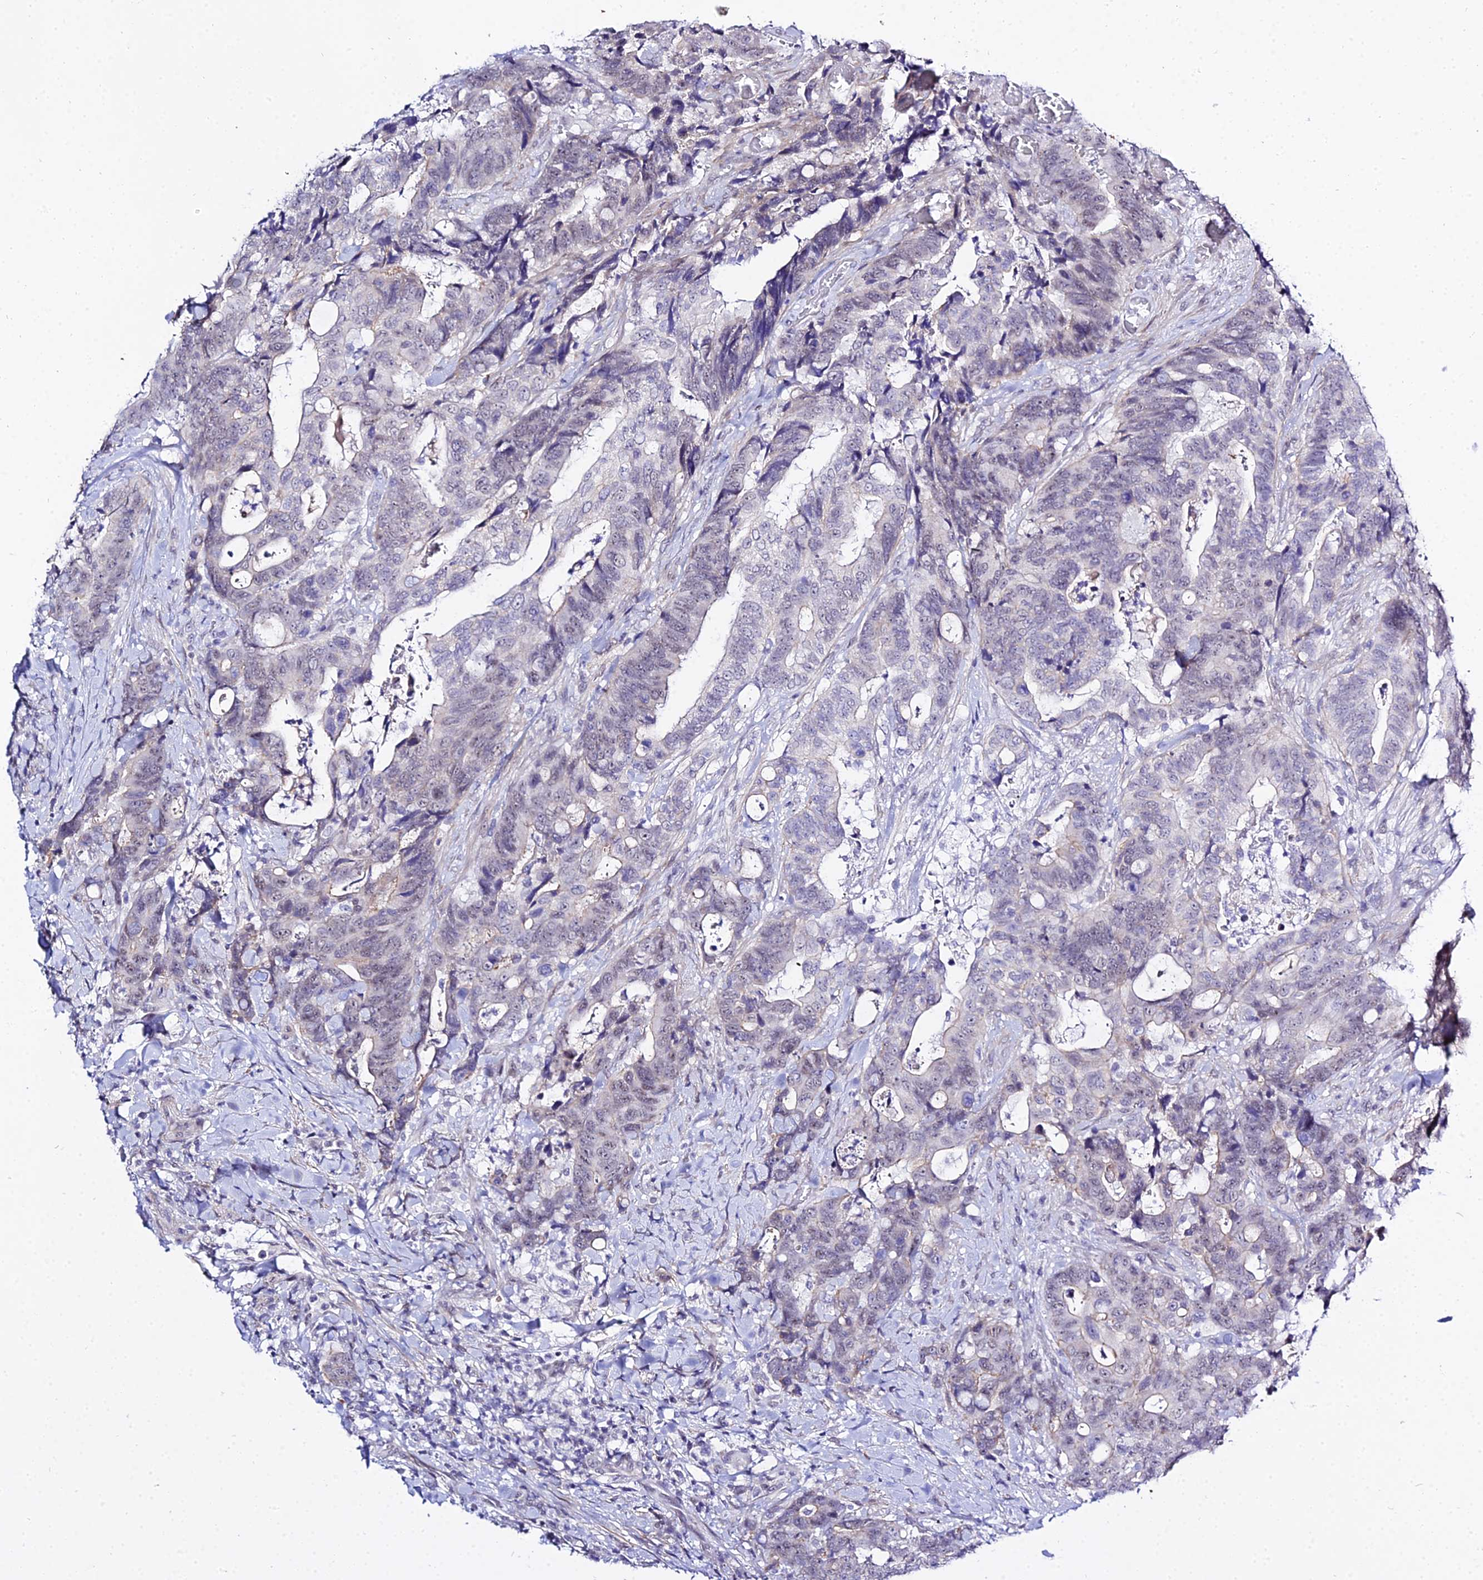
{"staining": {"intensity": "negative", "quantity": "none", "location": "none"}, "tissue": "colorectal cancer", "cell_type": "Tumor cells", "image_type": "cancer", "snomed": [{"axis": "morphology", "description": "Adenocarcinoma, NOS"}, {"axis": "topography", "description": "Colon"}], "caption": "DAB immunohistochemical staining of human colorectal adenocarcinoma shows no significant staining in tumor cells.", "gene": "ZNF628", "patient": {"sex": "female", "age": 82}}